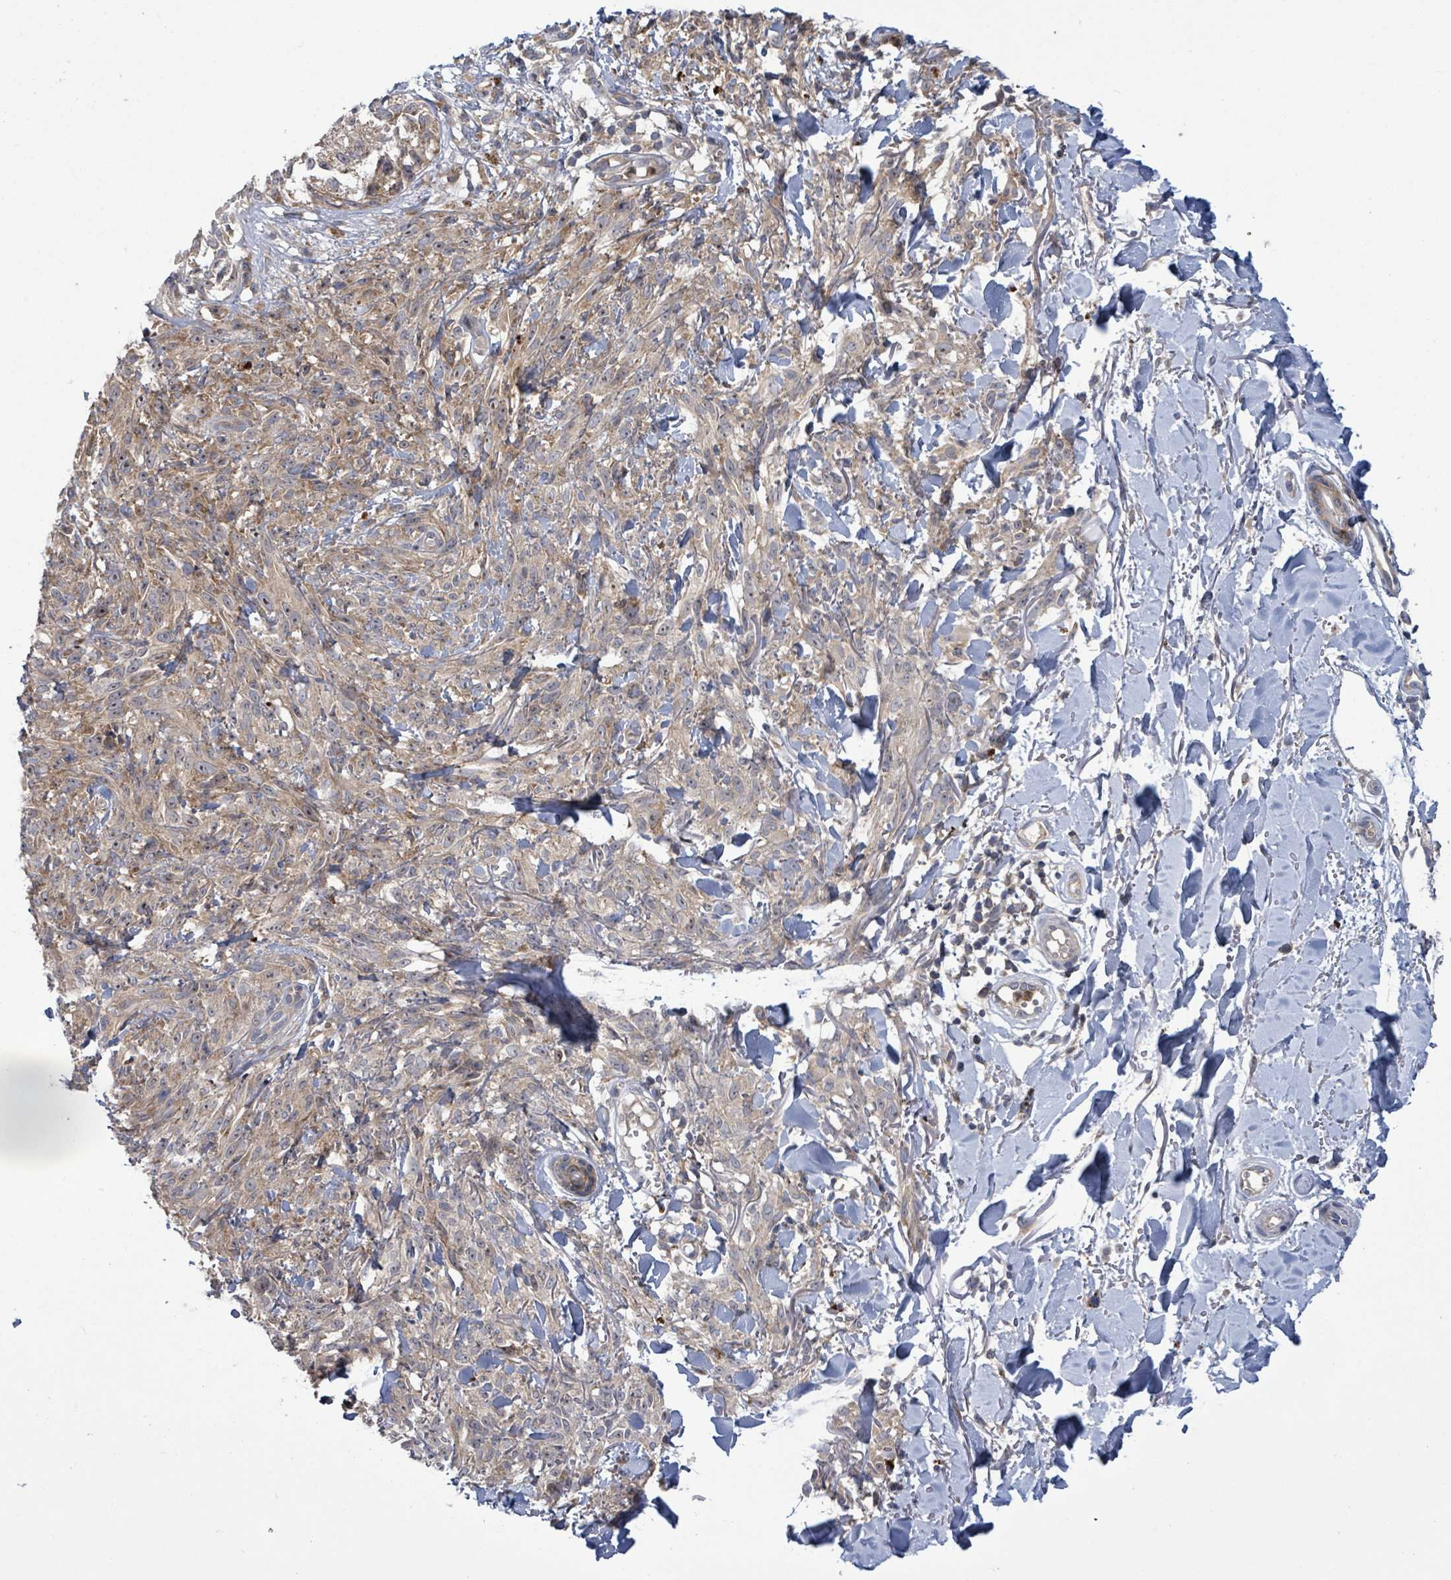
{"staining": {"intensity": "weak", "quantity": "<25%", "location": "cytoplasmic/membranous"}, "tissue": "melanoma", "cell_type": "Tumor cells", "image_type": "cancer", "snomed": [{"axis": "morphology", "description": "Malignant melanoma, NOS"}, {"axis": "topography", "description": "Skin of forearm"}], "caption": "Immunohistochemistry (IHC) image of melanoma stained for a protein (brown), which reveals no staining in tumor cells.", "gene": "SERPINE3", "patient": {"sex": "female", "age": 65}}